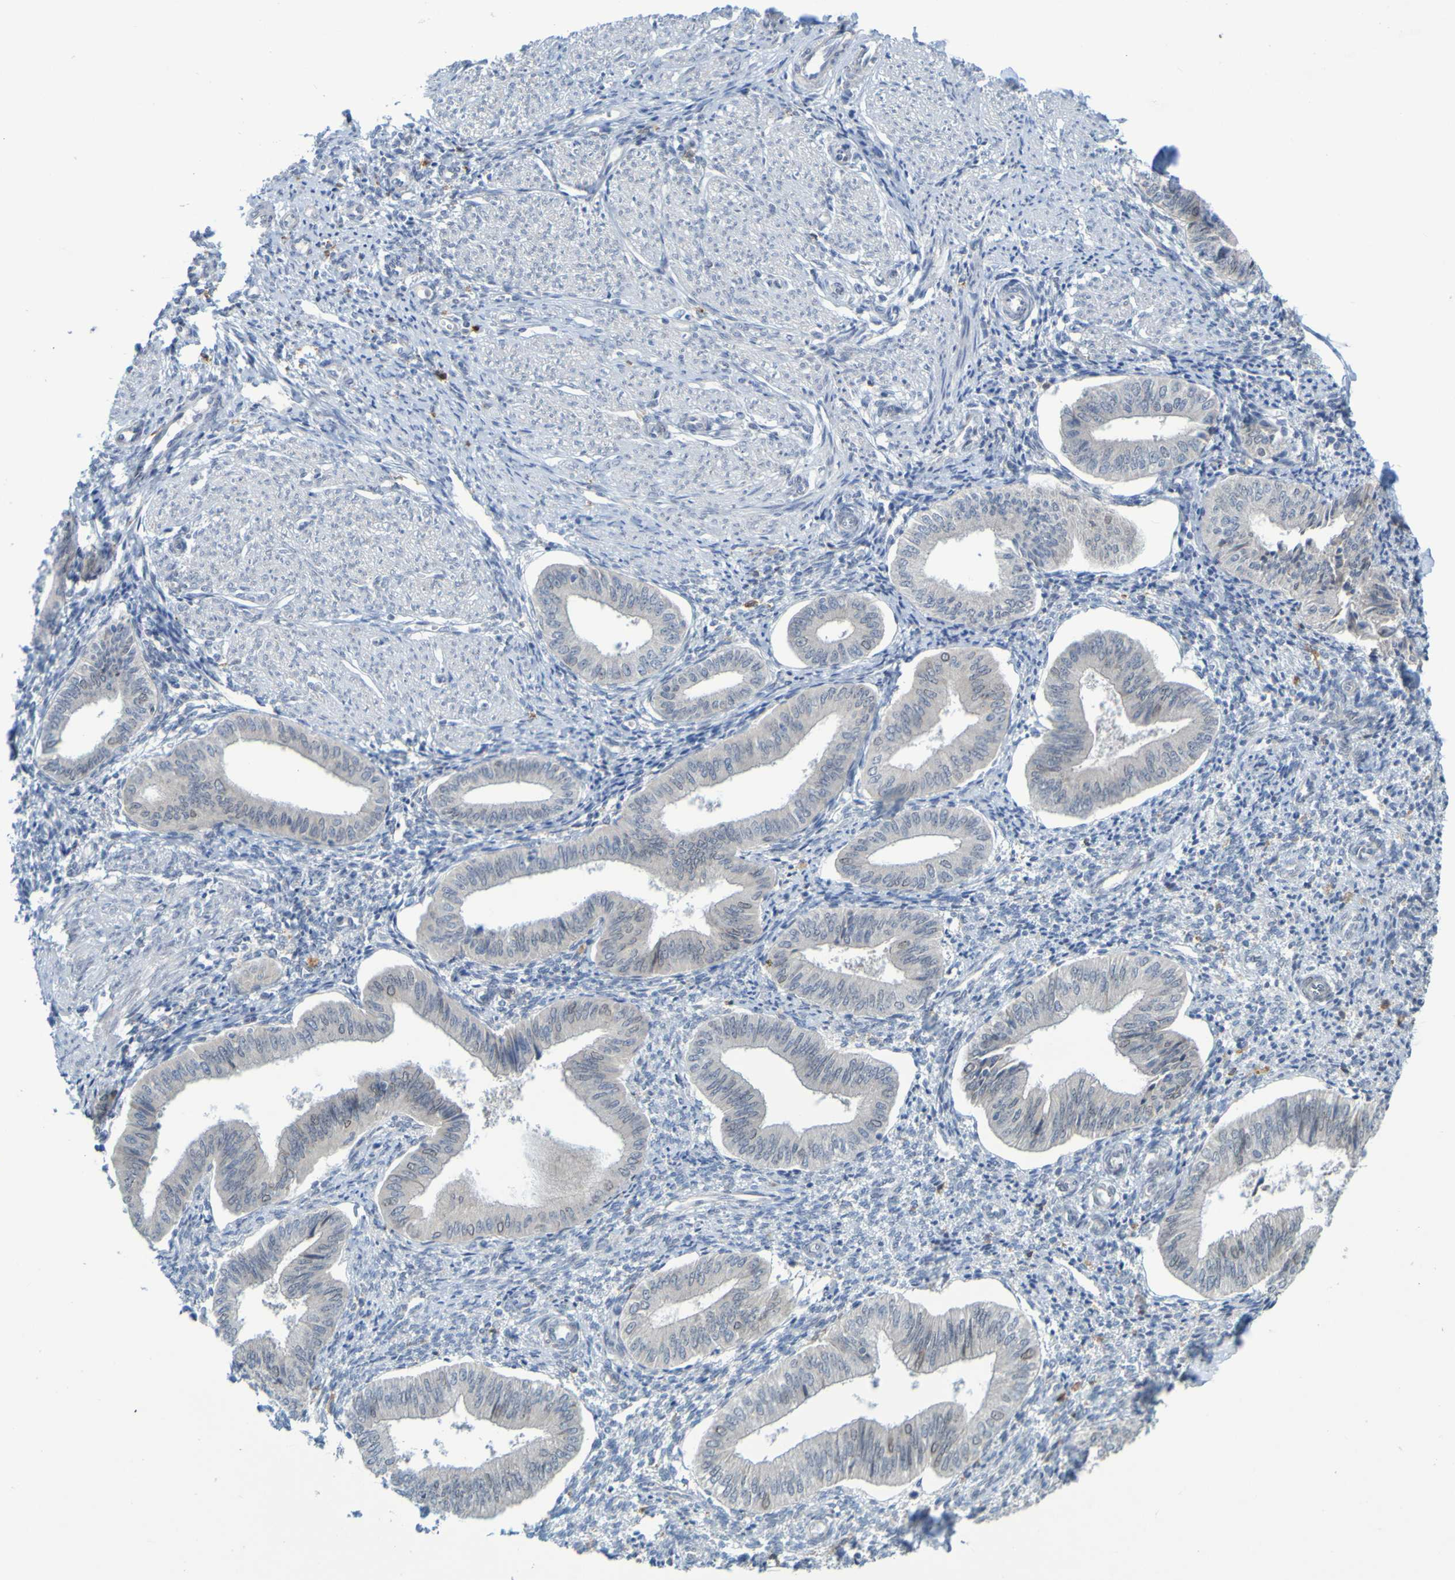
{"staining": {"intensity": "negative", "quantity": "none", "location": "none"}, "tissue": "endometrium", "cell_type": "Cells in endometrial stroma", "image_type": "normal", "snomed": [{"axis": "morphology", "description": "Normal tissue, NOS"}, {"axis": "topography", "description": "Endometrium"}], "caption": "Cells in endometrial stroma are negative for brown protein staining in normal endometrium. (DAB (3,3'-diaminobenzidine) immunohistochemistry visualized using brightfield microscopy, high magnification).", "gene": "LILRB5", "patient": {"sex": "female", "age": 50}}